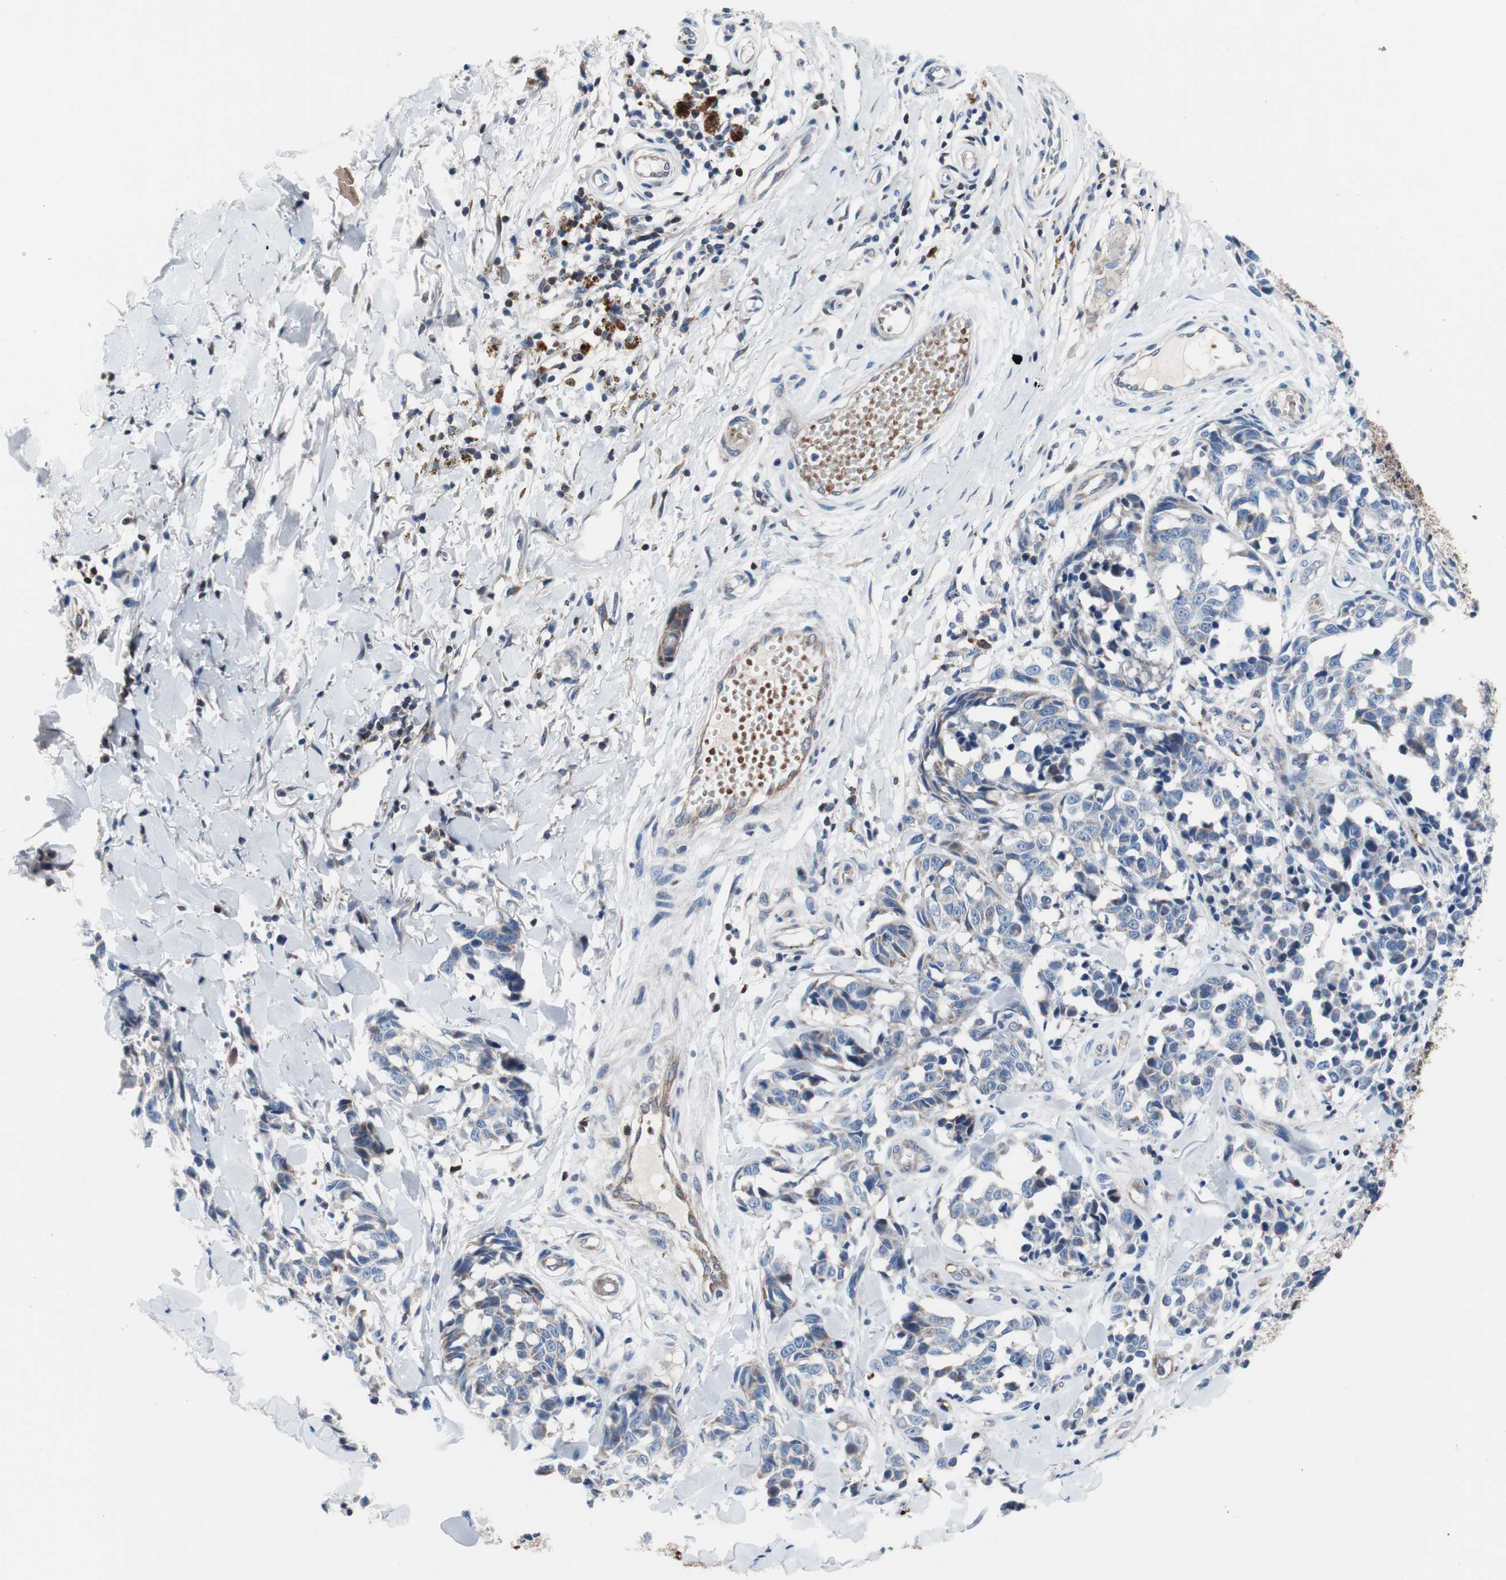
{"staining": {"intensity": "weak", "quantity": "25%-75%", "location": "cytoplasmic/membranous"}, "tissue": "melanoma", "cell_type": "Tumor cells", "image_type": "cancer", "snomed": [{"axis": "morphology", "description": "Malignant melanoma, NOS"}, {"axis": "topography", "description": "Skin"}], "caption": "Protein expression analysis of malignant melanoma displays weak cytoplasmic/membranous staining in approximately 25%-75% of tumor cells. (brown staining indicates protein expression, while blue staining denotes nuclei).", "gene": "PRDX2", "patient": {"sex": "female", "age": 64}}